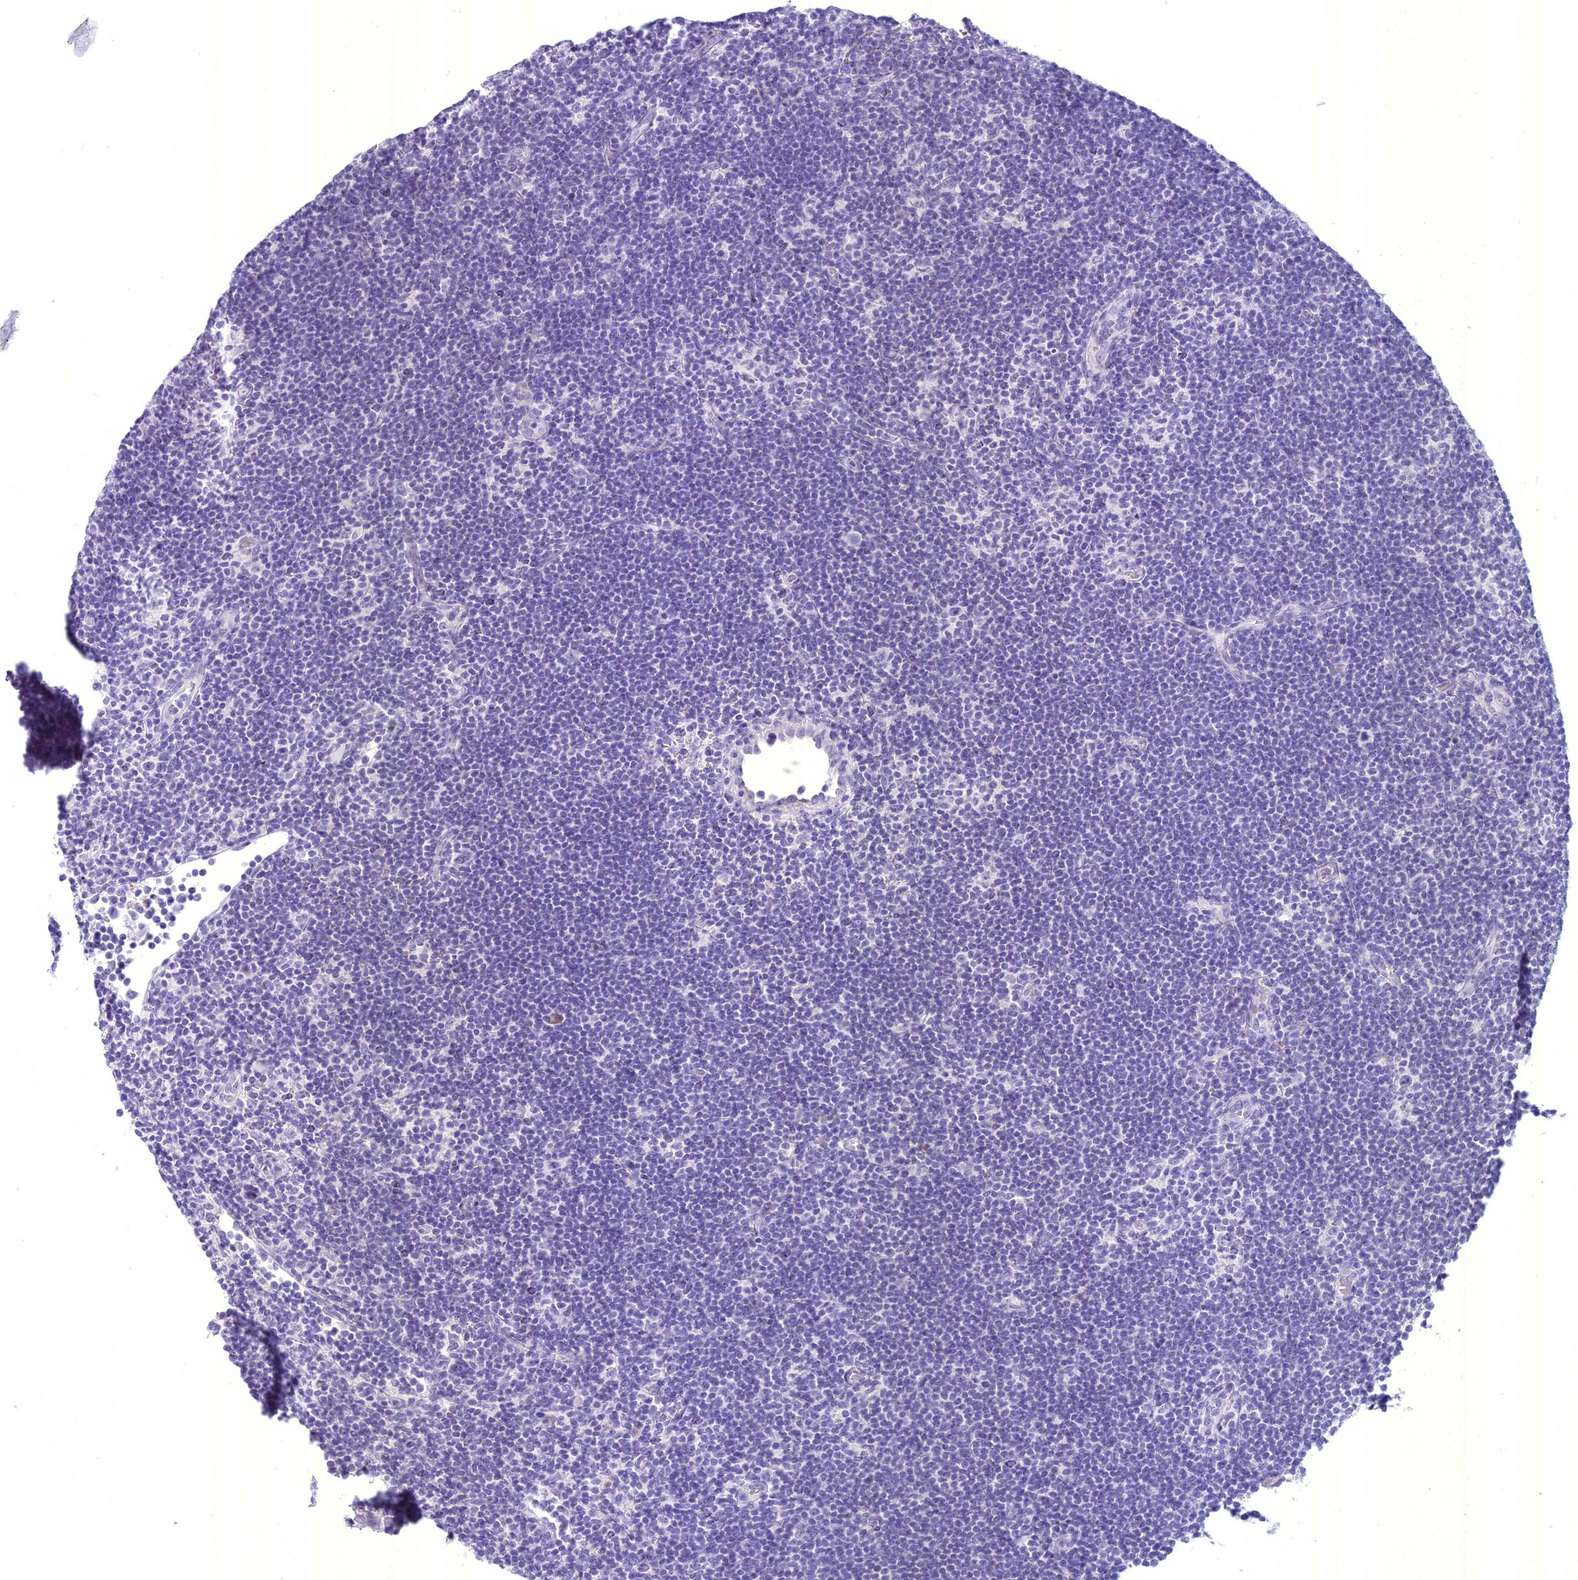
{"staining": {"intensity": "negative", "quantity": "none", "location": "none"}, "tissue": "lymphoma", "cell_type": "Tumor cells", "image_type": "cancer", "snomed": [{"axis": "morphology", "description": "Hodgkin's disease, NOS"}, {"axis": "topography", "description": "Lymph node"}], "caption": "This image is of Hodgkin's disease stained with immunohistochemistry to label a protein in brown with the nuclei are counter-stained blue. There is no staining in tumor cells.", "gene": "UNC80", "patient": {"sex": "female", "age": 57}}